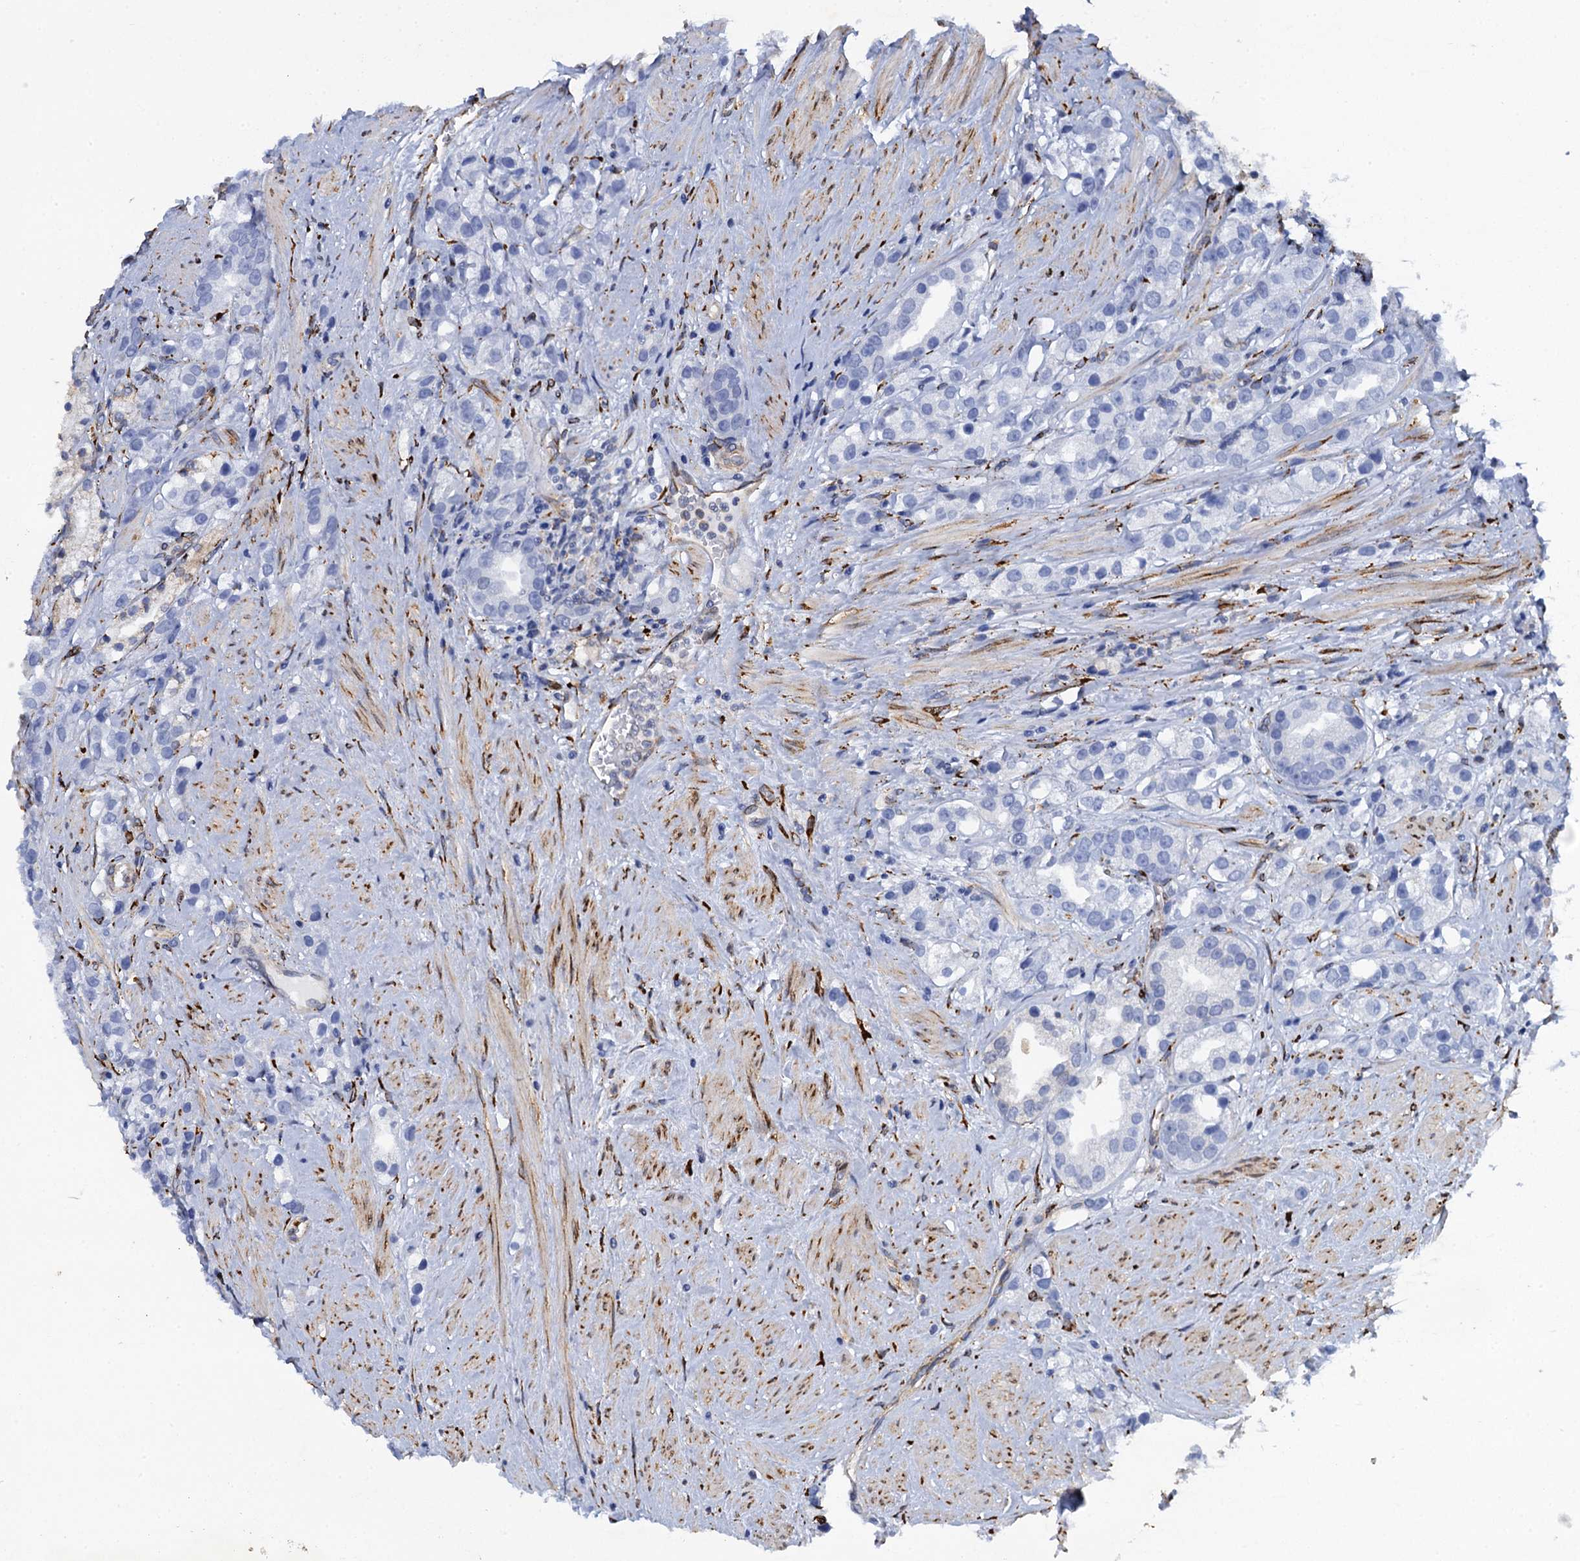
{"staining": {"intensity": "negative", "quantity": "none", "location": "none"}, "tissue": "prostate cancer", "cell_type": "Tumor cells", "image_type": "cancer", "snomed": [{"axis": "morphology", "description": "Adenocarcinoma, NOS"}, {"axis": "topography", "description": "Prostate"}], "caption": "High magnification brightfield microscopy of prostate cancer stained with DAB (brown) and counterstained with hematoxylin (blue): tumor cells show no significant positivity.", "gene": "POGLUT3", "patient": {"sex": "male", "age": 79}}